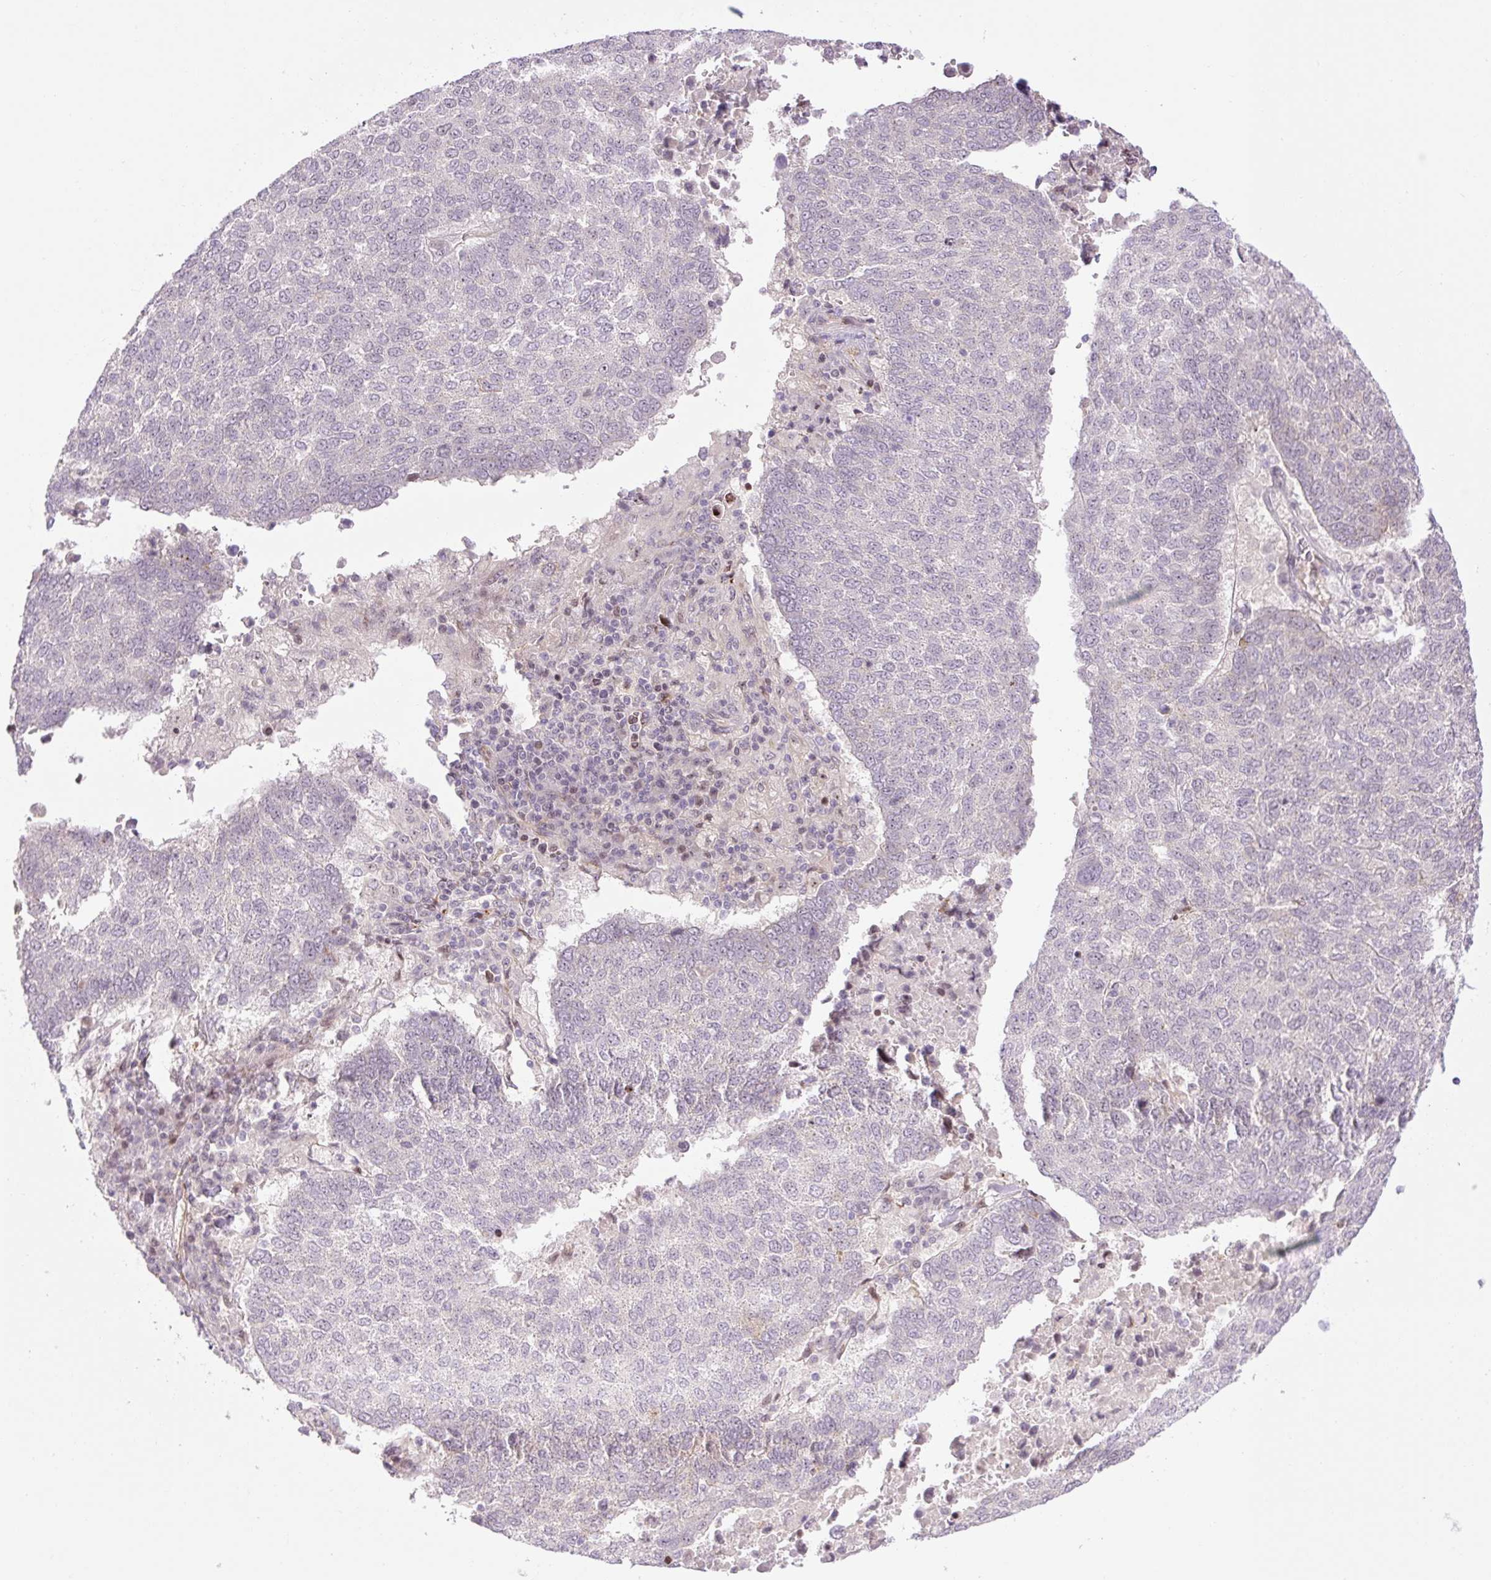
{"staining": {"intensity": "negative", "quantity": "none", "location": "none"}, "tissue": "lung cancer", "cell_type": "Tumor cells", "image_type": "cancer", "snomed": [{"axis": "morphology", "description": "Squamous cell carcinoma, NOS"}, {"axis": "topography", "description": "Lung"}], "caption": "Human squamous cell carcinoma (lung) stained for a protein using IHC demonstrates no staining in tumor cells.", "gene": "ZNF417", "patient": {"sex": "male", "age": 73}}